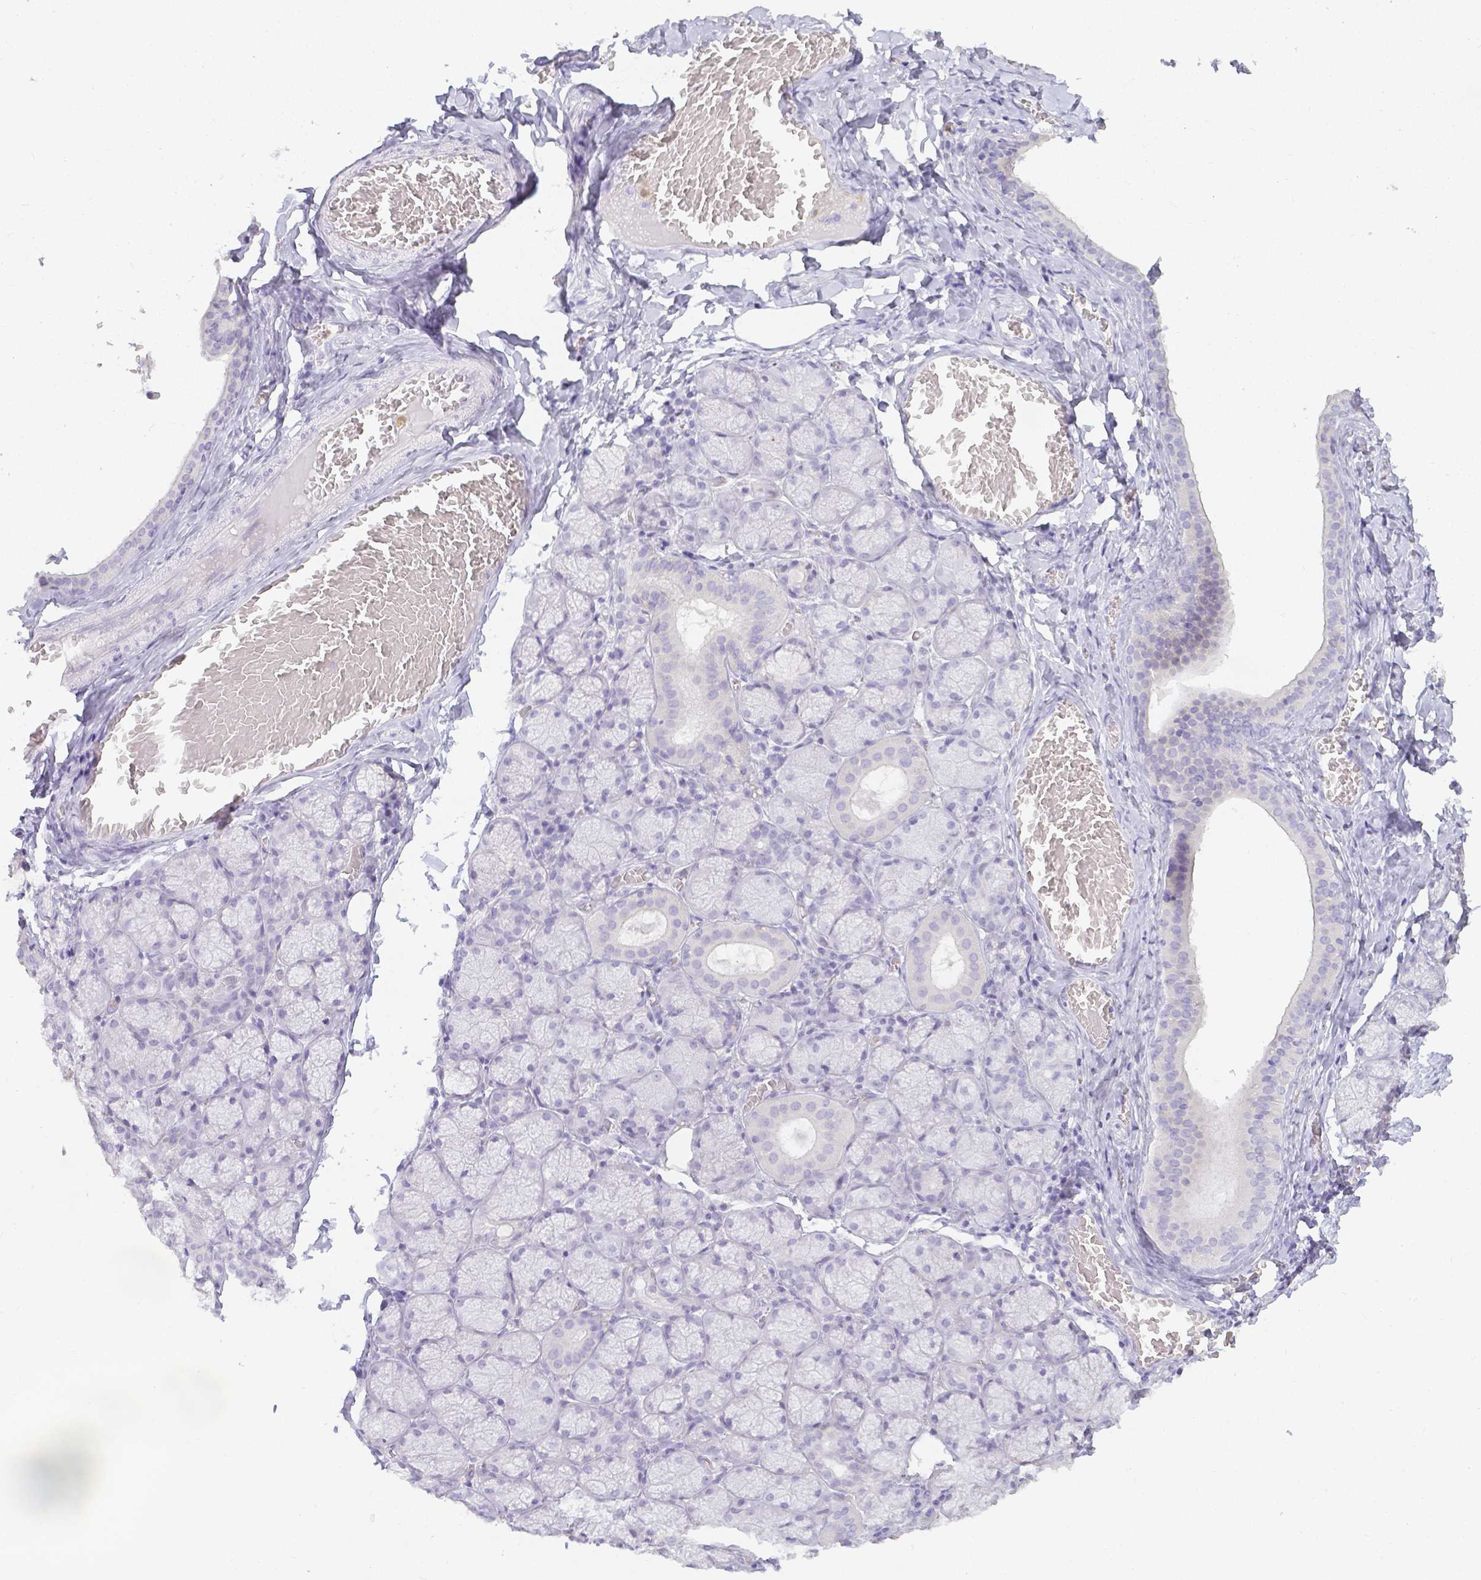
{"staining": {"intensity": "negative", "quantity": "none", "location": "none"}, "tissue": "salivary gland", "cell_type": "Glandular cells", "image_type": "normal", "snomed": [{"axis": "morphology", "description": "Normal tissue, NOS"}, {"axis": "topography", "description": "Salivary gland"}], "caption": "Immunohistochemistry of normal salivary gland exhibits no staining in glandular cells.", "gene": "KCNH1", "patient": {"sex": "female", "age": 24}}